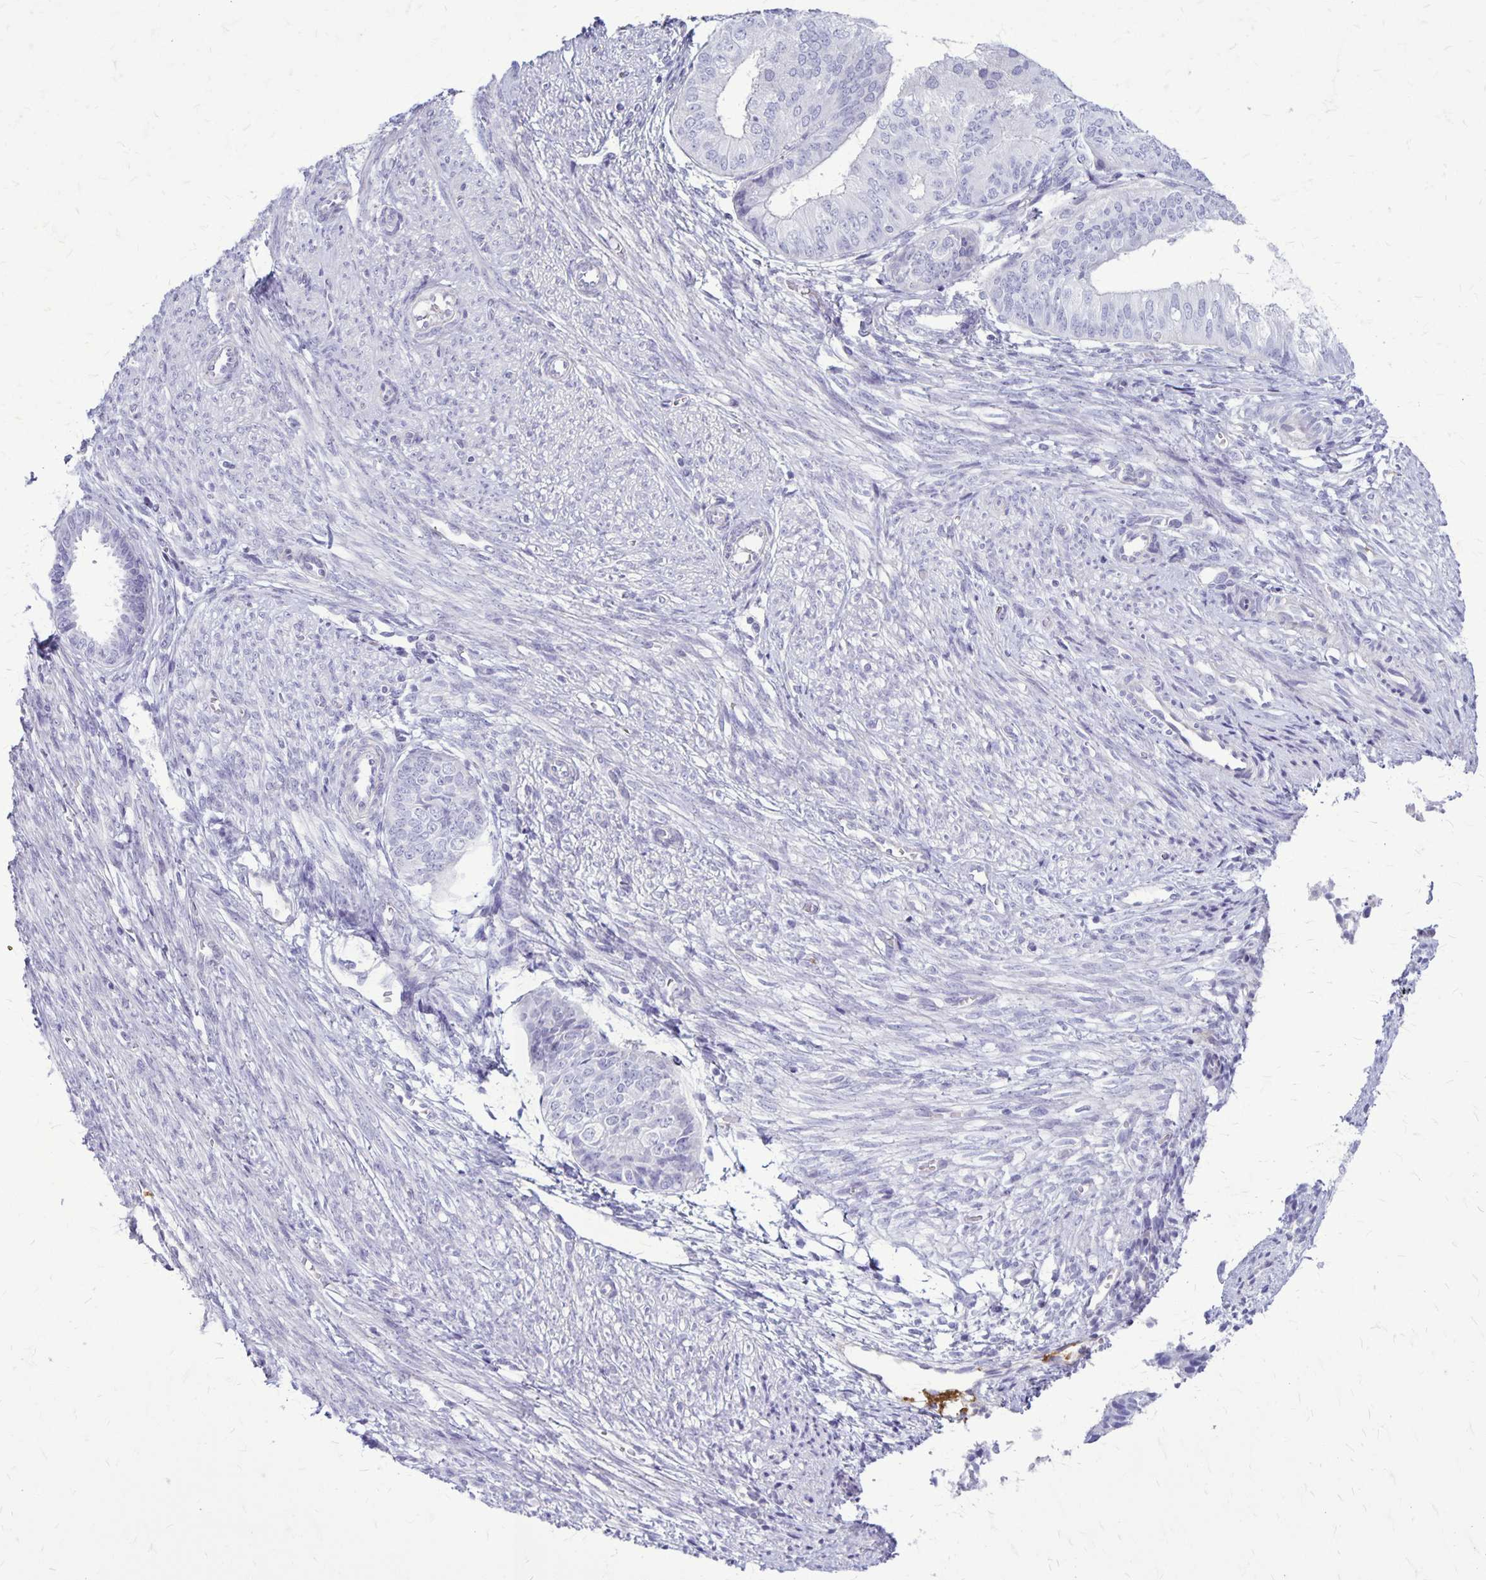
{"staining": {"intensity": "negative", "quantity": "none", "location": "none"}, "tissue": "endometrial cancer", "cell_type": "Tumor cells", "image_type": "cancer", "snomed": [{"axis": "morphology", "description": "Adenocarcinoma, NOS"}, {"axis": "topography", "description": "Endometrium"}], "caption": "There is no significant staining in tumor cells of endometrial adenocarcinoma.", "gene": "GP9", "patient": {"sex": "female", "age": 58}}